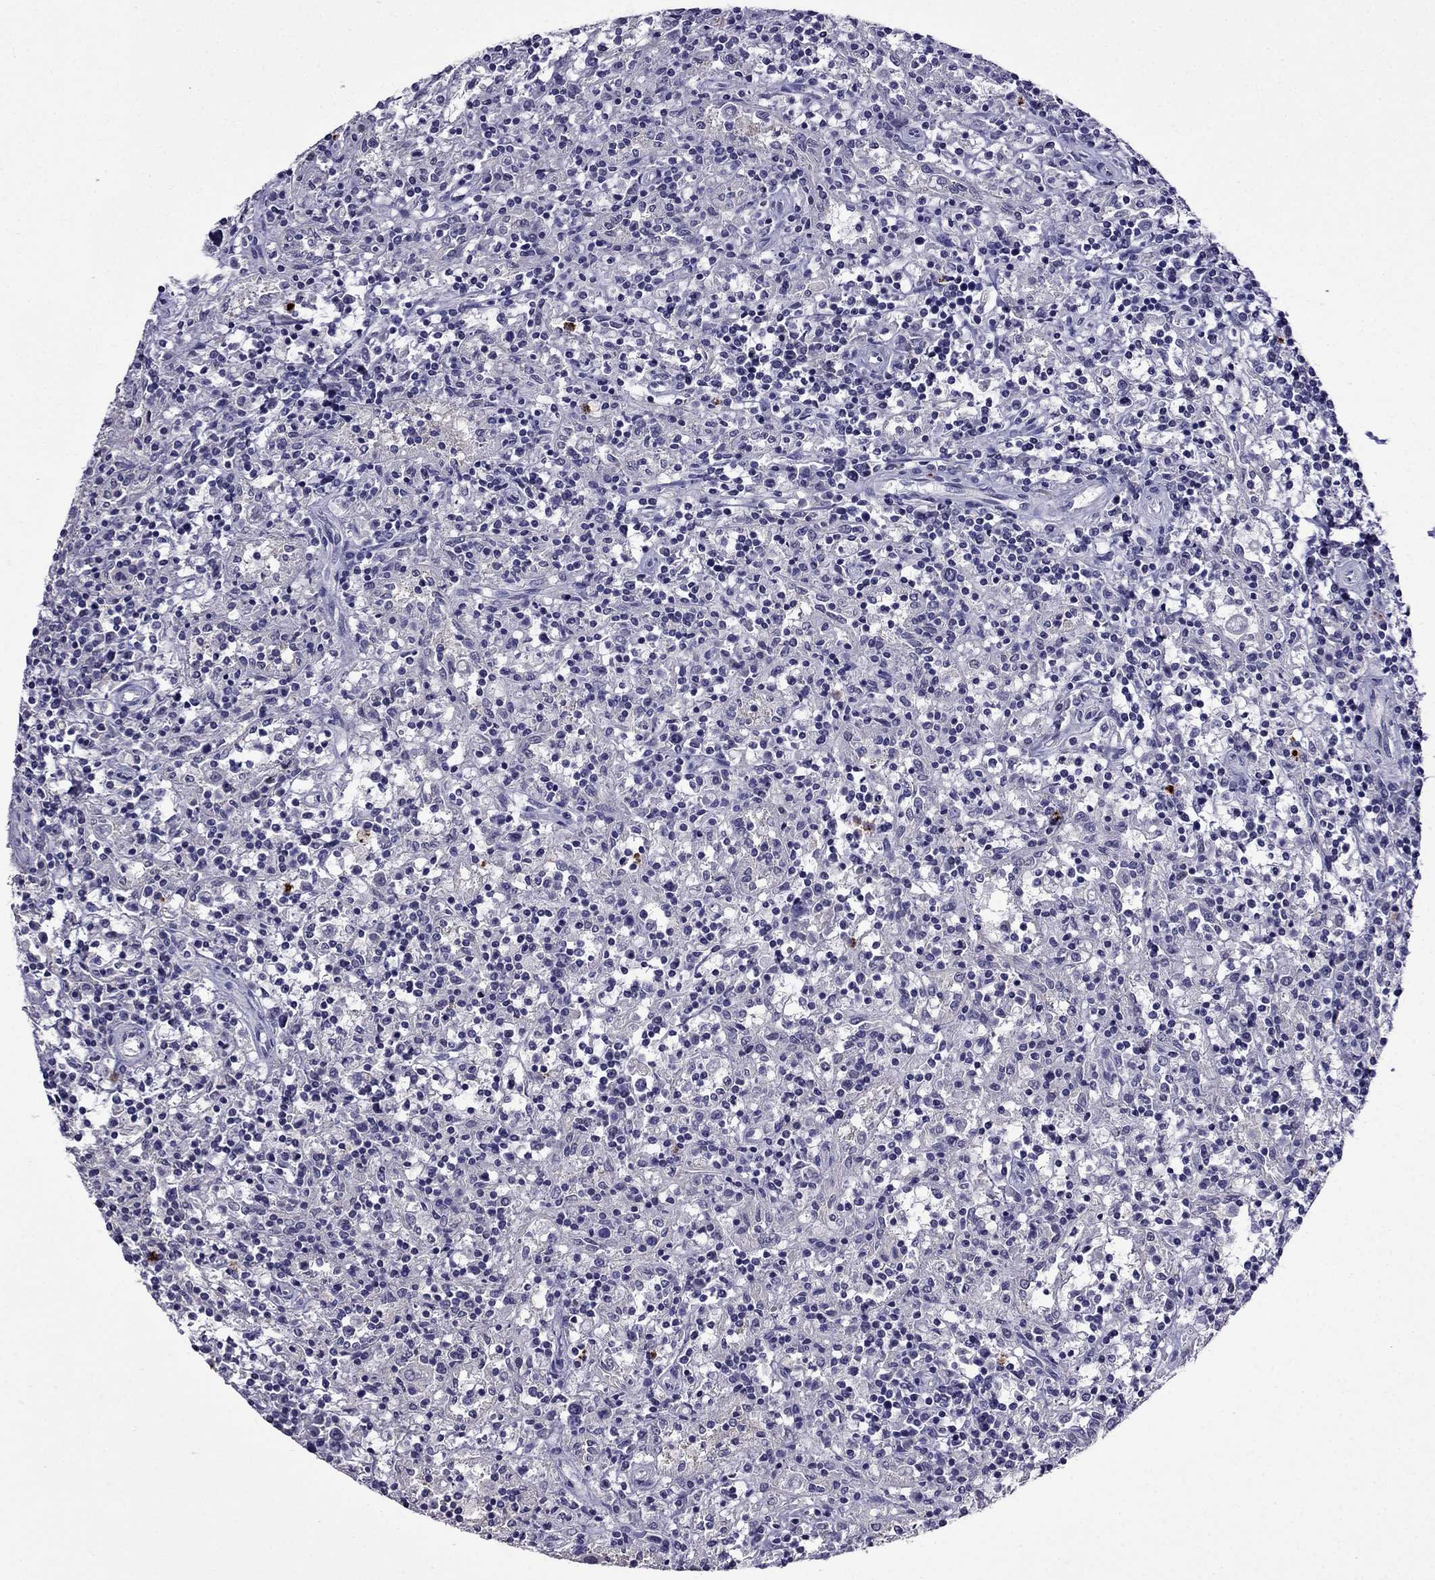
{"staining": {"intensity": "negative", "quantity": "none", "location": "none"}, "tissue": "lymphoma", "cell_type": "Tumor cells", "image_type": "cancer", "snomed": [{"axis": "morphology", "description": "Malignant lymphoma, non-Hodgkin's type, Low grade"}, {"axis": "topography", "description": "Spleen"}], "caption": "Image shows no significant protein staining in tumor cells of low-grade malignant lymphoma, non-Hodgkin's type. (DAB immunohistochemistry with hematoxylin counter stain).", "gene": "OLFM4", "patient": {"sex": "male", "age": 62}}